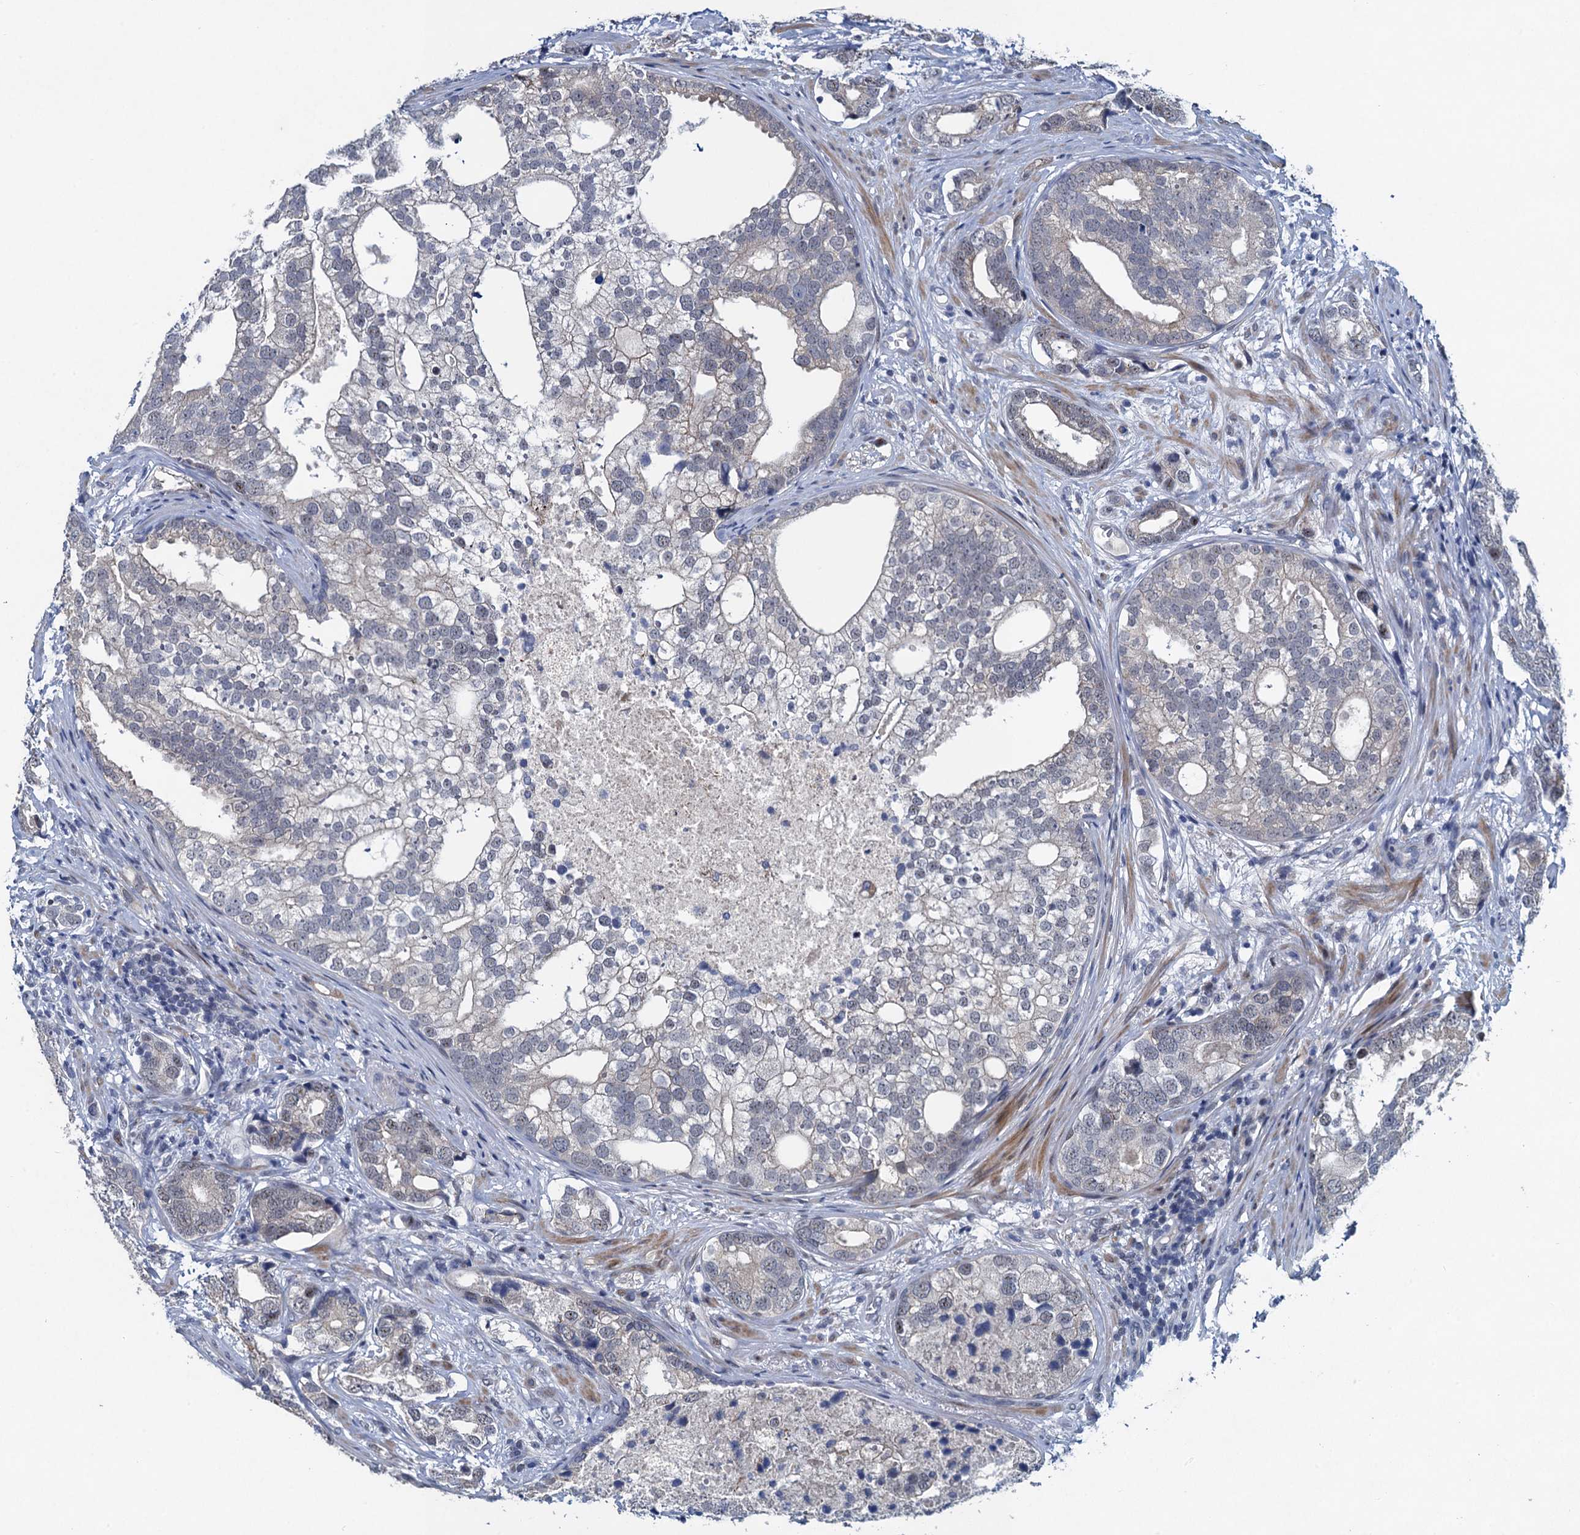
{"staining": {"intensity": "negative", "quantity": "none", "location": "none"}, "tissue": "prostate cancer", "cell_type": "Tumor cells", "image_type": "cancer", "snomed": [{"axis": "morphology", "description": "Adenocarcinoma, High grade"}, {"axis": "topography", "description": "Prostate"}], "caption": "Immunohistochemistry (IHC) of human high-grade adenocarcinoma (prostate) reveals no staining in tumor cells.", "gene": "ATOSA", "patient": {"sex": "male", "age": 75}}